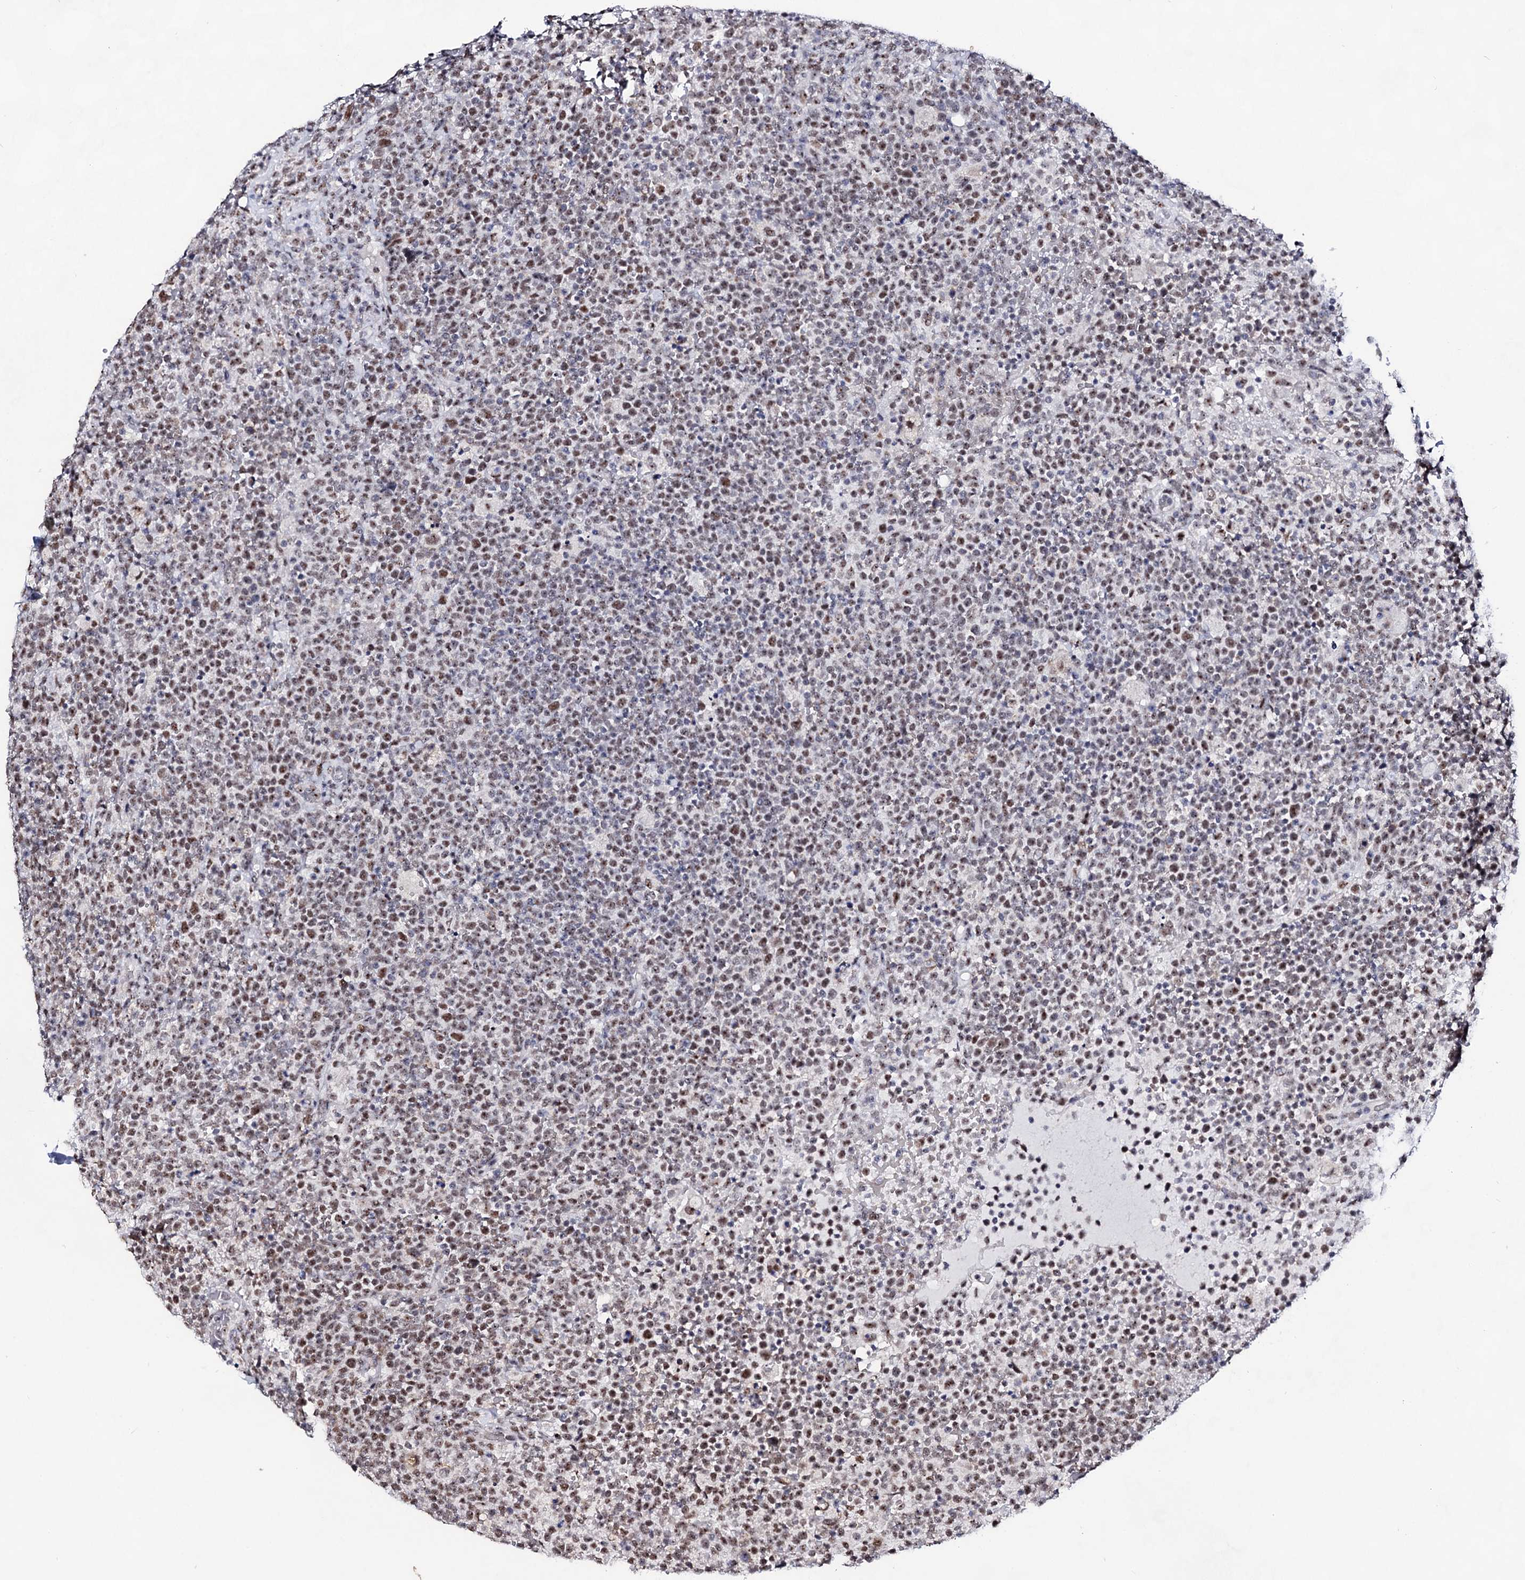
{"staining": {"intensity": "moderate", "quantity": ">75%", "location": "nuclear"}, "tissue": "lymphoma", "cell_type": "Tumor cells", "image_type": "cancer", "snomed": [{"axis": "morphology", "description": "Malignant lymphoma, non-Hodgkin's type, High grade"}, {"axis": "topography", "description": "Lymph node"}], "caption": "Protein analysis of malignant lymphoma, non-Hodgkin's type (high-grade) tissue demonstrates moderate nuclear expression in approximately >75% of tumor cells.", "gene": "EXOSC10", "patient": {"sex": "male", "age": 61}}